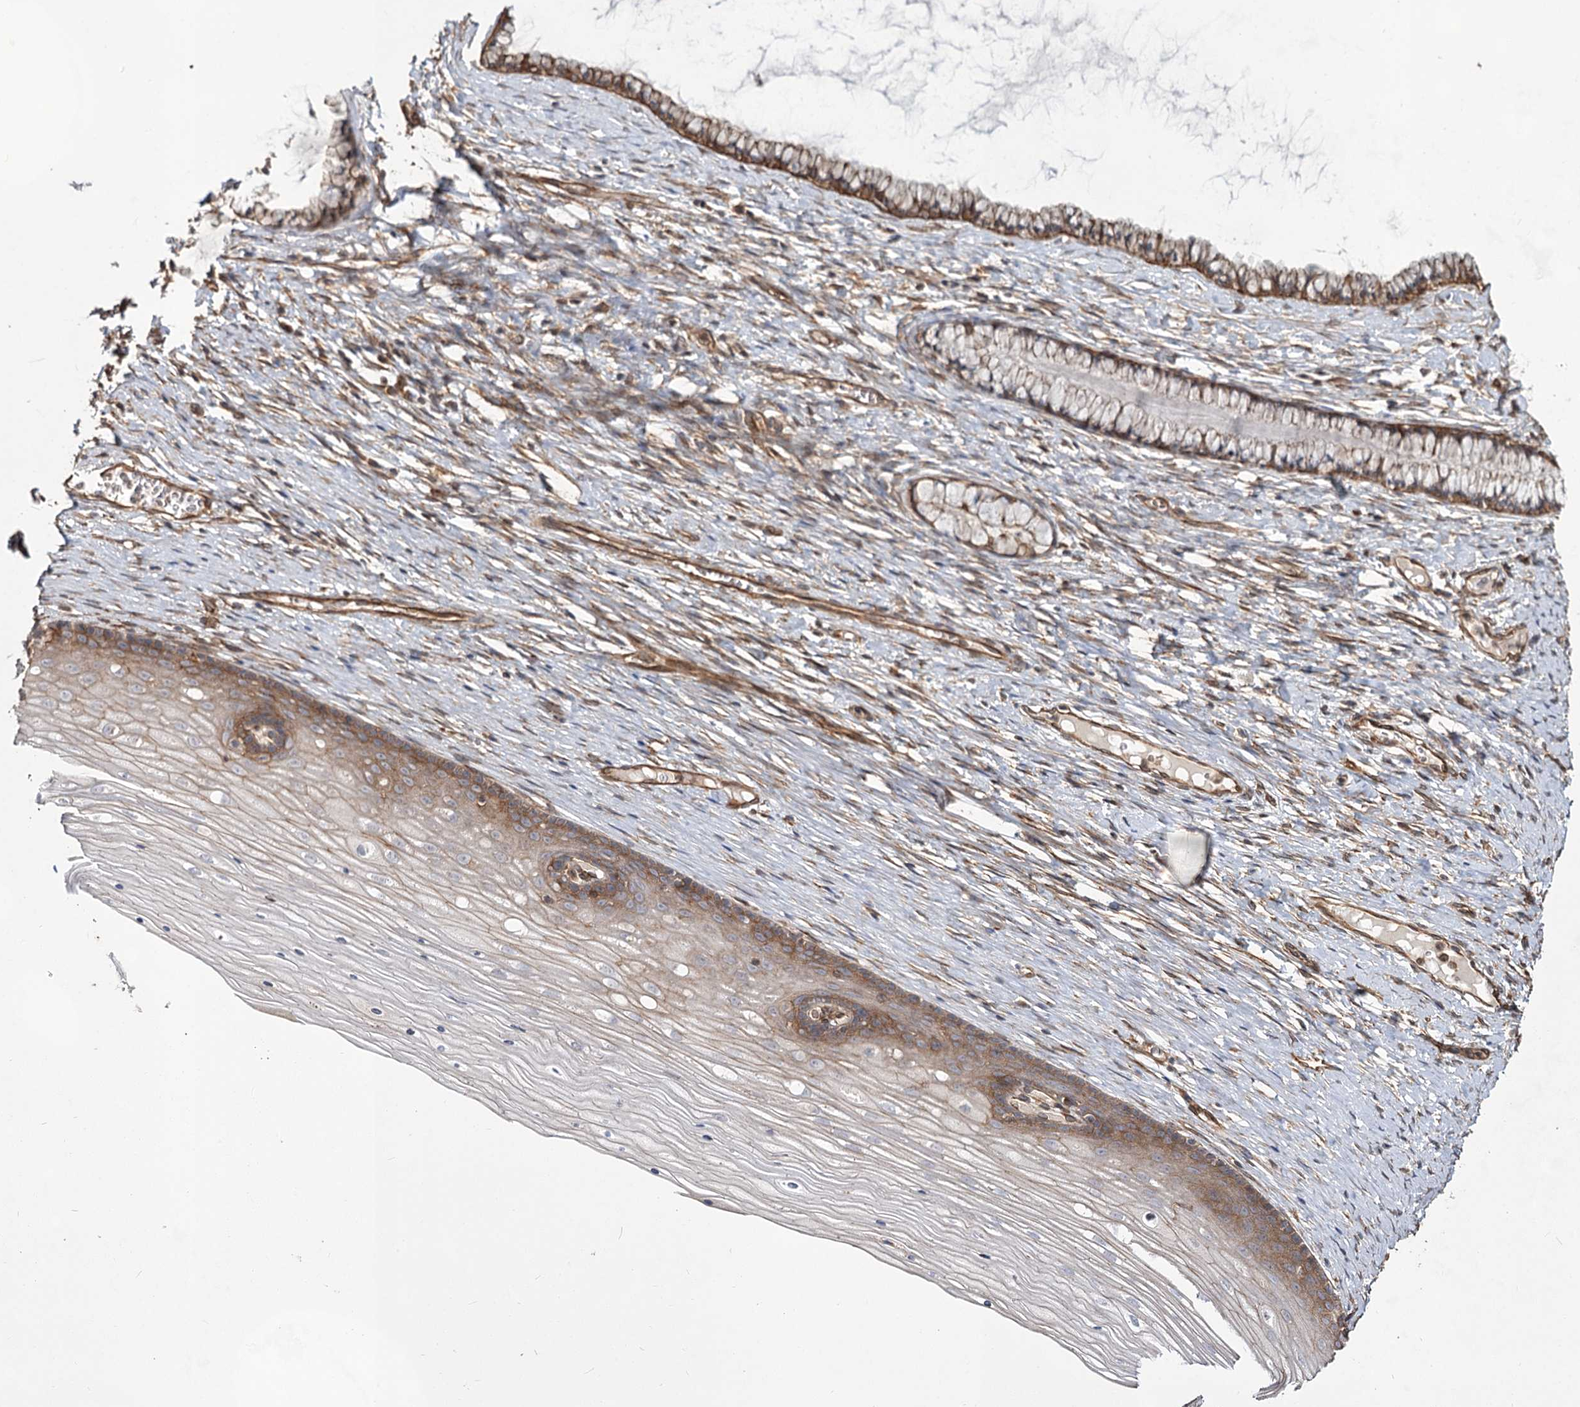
{"staining": {"intensity": "moderate", "quantity": "<25%", "location": "cytoplasmic/membranous"}, "tissue": "cervix", "cell_type": "Glandular cells", "image_type": "normal", "snomed": [{"axis": "morphology", "description": "Normal tissue, NOS"}, {"axis": "topography", "description": "Cervix"}], "caption": "Protein positivity by immunohistochemistry demonstrates moderate cytoplasmic/membranous staining in about <25% of glandular cells in normal cervix.", "gene": "IQSEC1", "patient": {"sex": "female", "age": 42}}